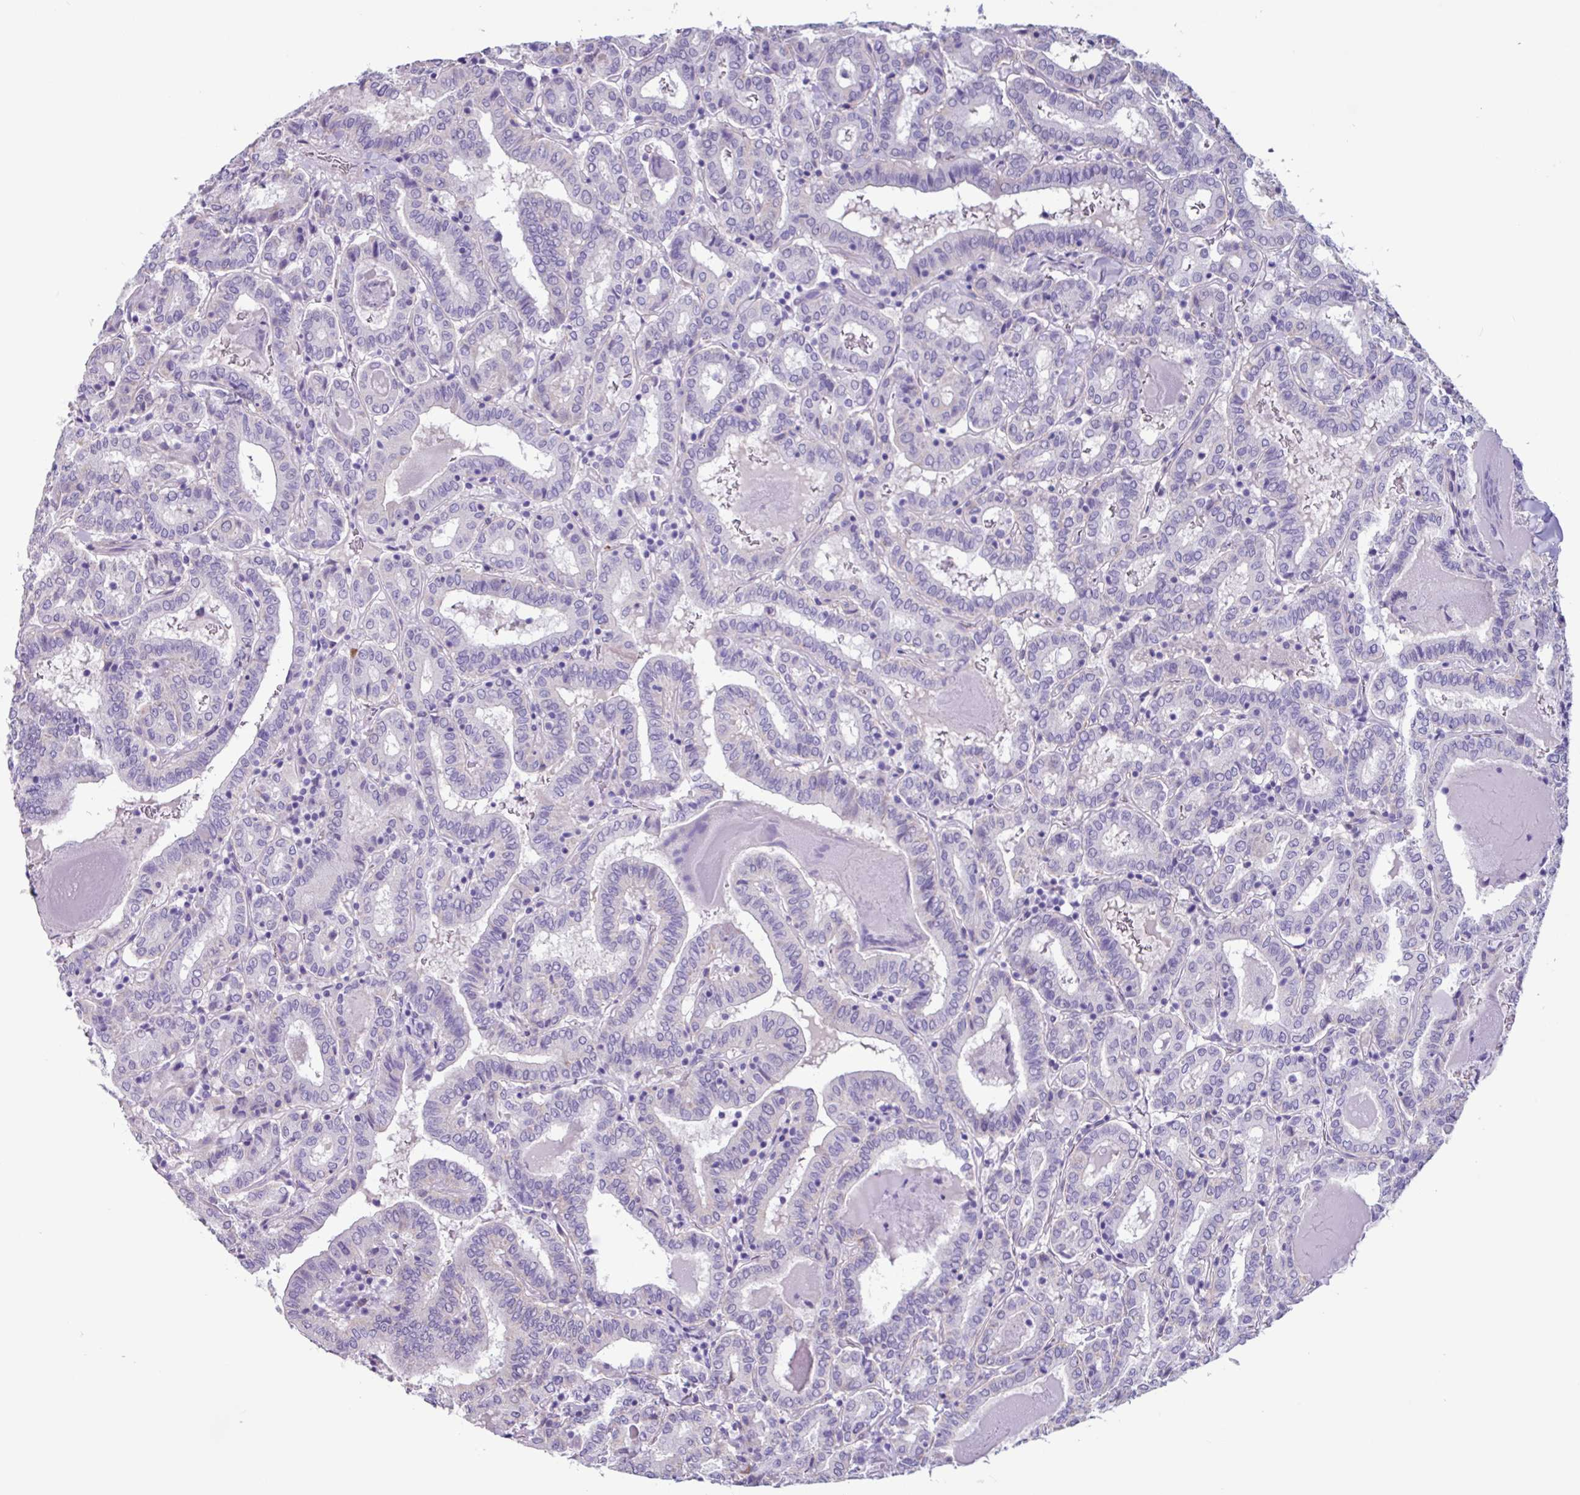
{"staining": {"intensity": "negative", "quantity": "none", "location": "none"}, "tissue": "thyroid cancer", "cell_type": "Tumor cells", "image_type": "cancer", "snomed": [{"axis": "morphology", "description": "Papillary adenocarcinoma, NOS"}, {"axis": "topography", "description": "Thyroid gland"}], "caption": "Thyroid cancer (papillary adenocarcinoma) was stained to show a protein in brown. There is no significant expression in tumor cells.", "gene": "OTX1", "patient": {"sex": "female", "age": 72}}